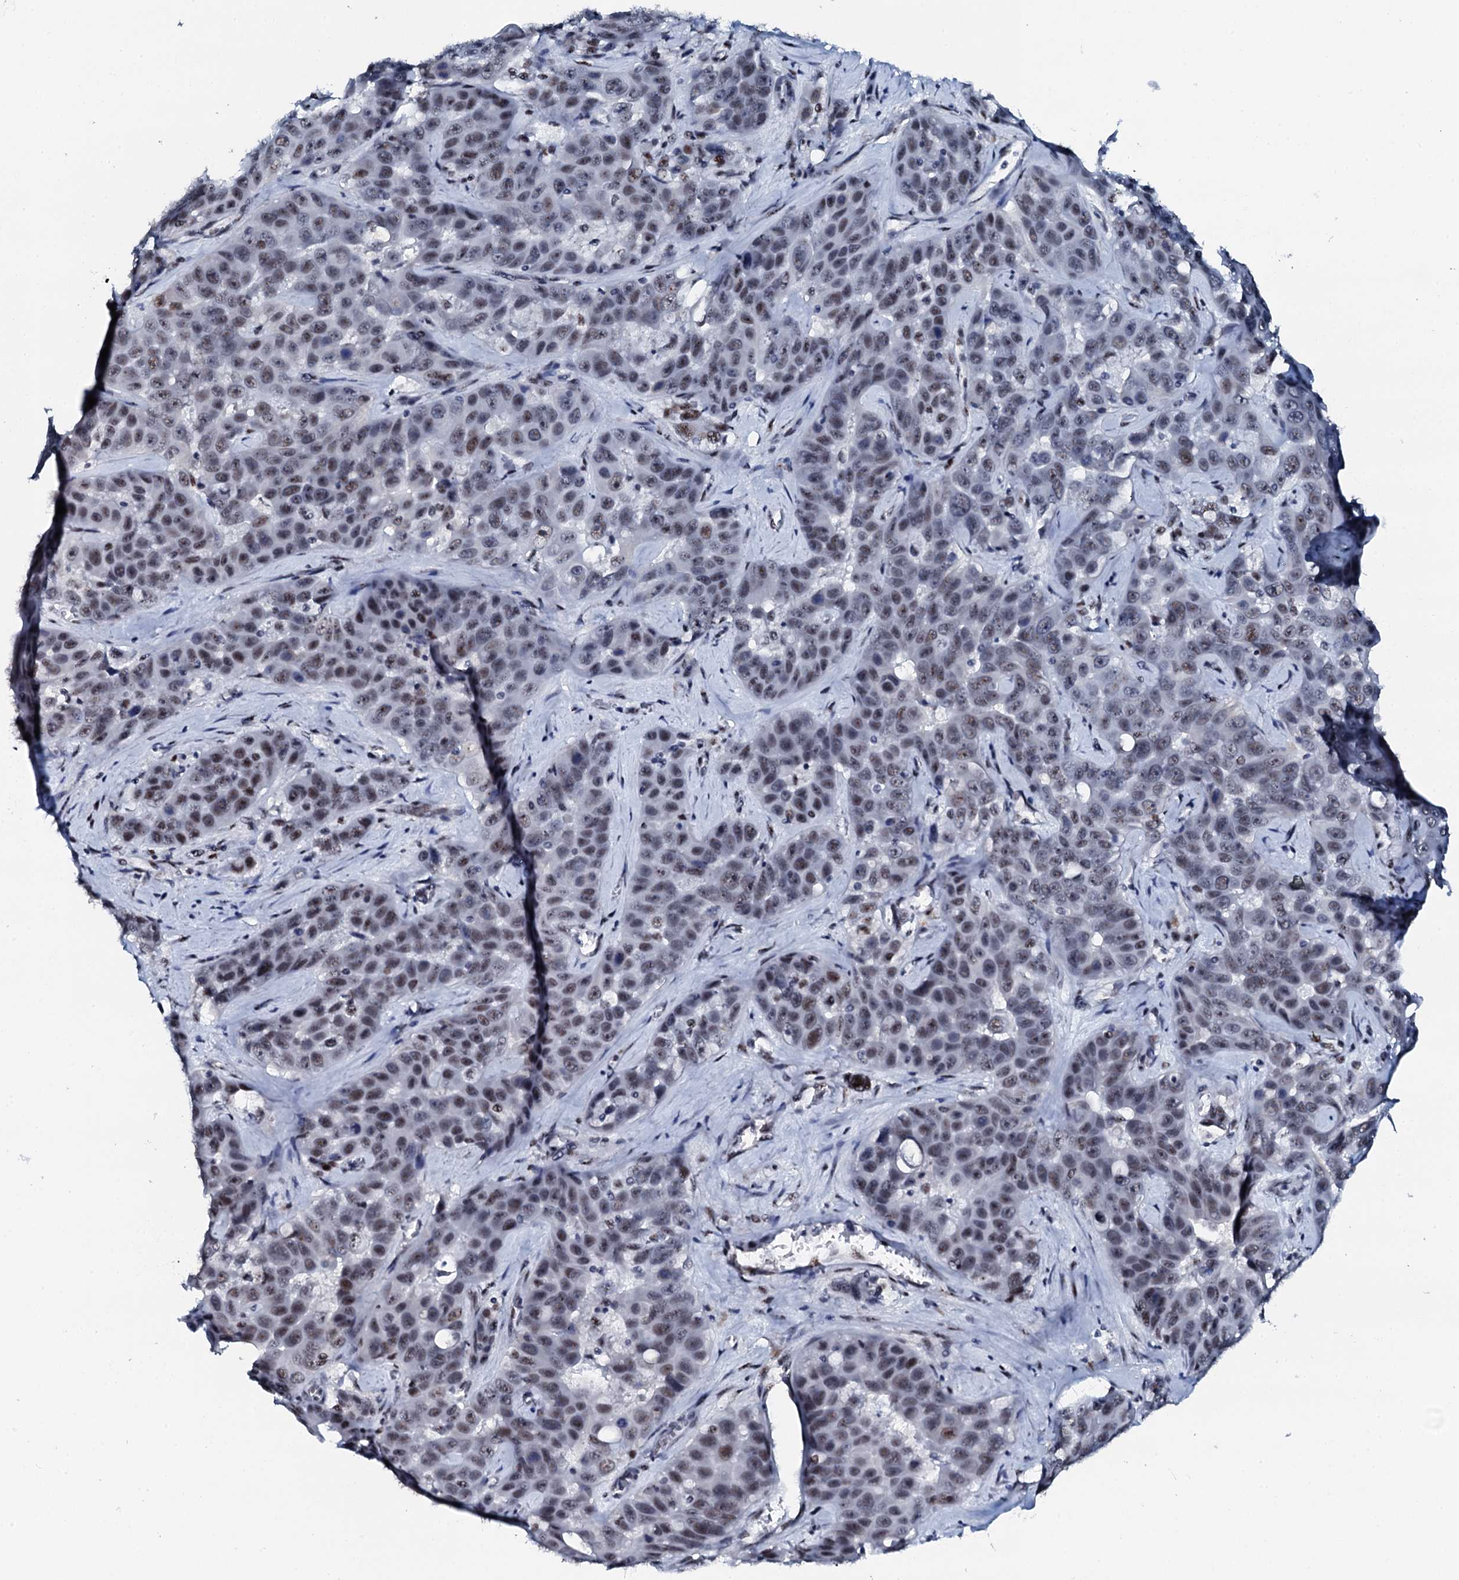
{"staining": {"intensity": "weak", "quantity": "25%-75%", "location": "nuclear"}, "tissue": "liver cancer", "cell_type": "Tumor cells", "image_type": "cancer", "snomed": [{"axis": "morphology", "description": "Cholangiocarcinoma"}, {"axis": "topography", "description": "Liver"}], "caption": "A brown stain shows weak nuclear positivity of a protein in cholangiocarcinoma (liver) tumor cells.", "gene": "NKAPD1", "patient": {"sex": "female", "age": 52}}